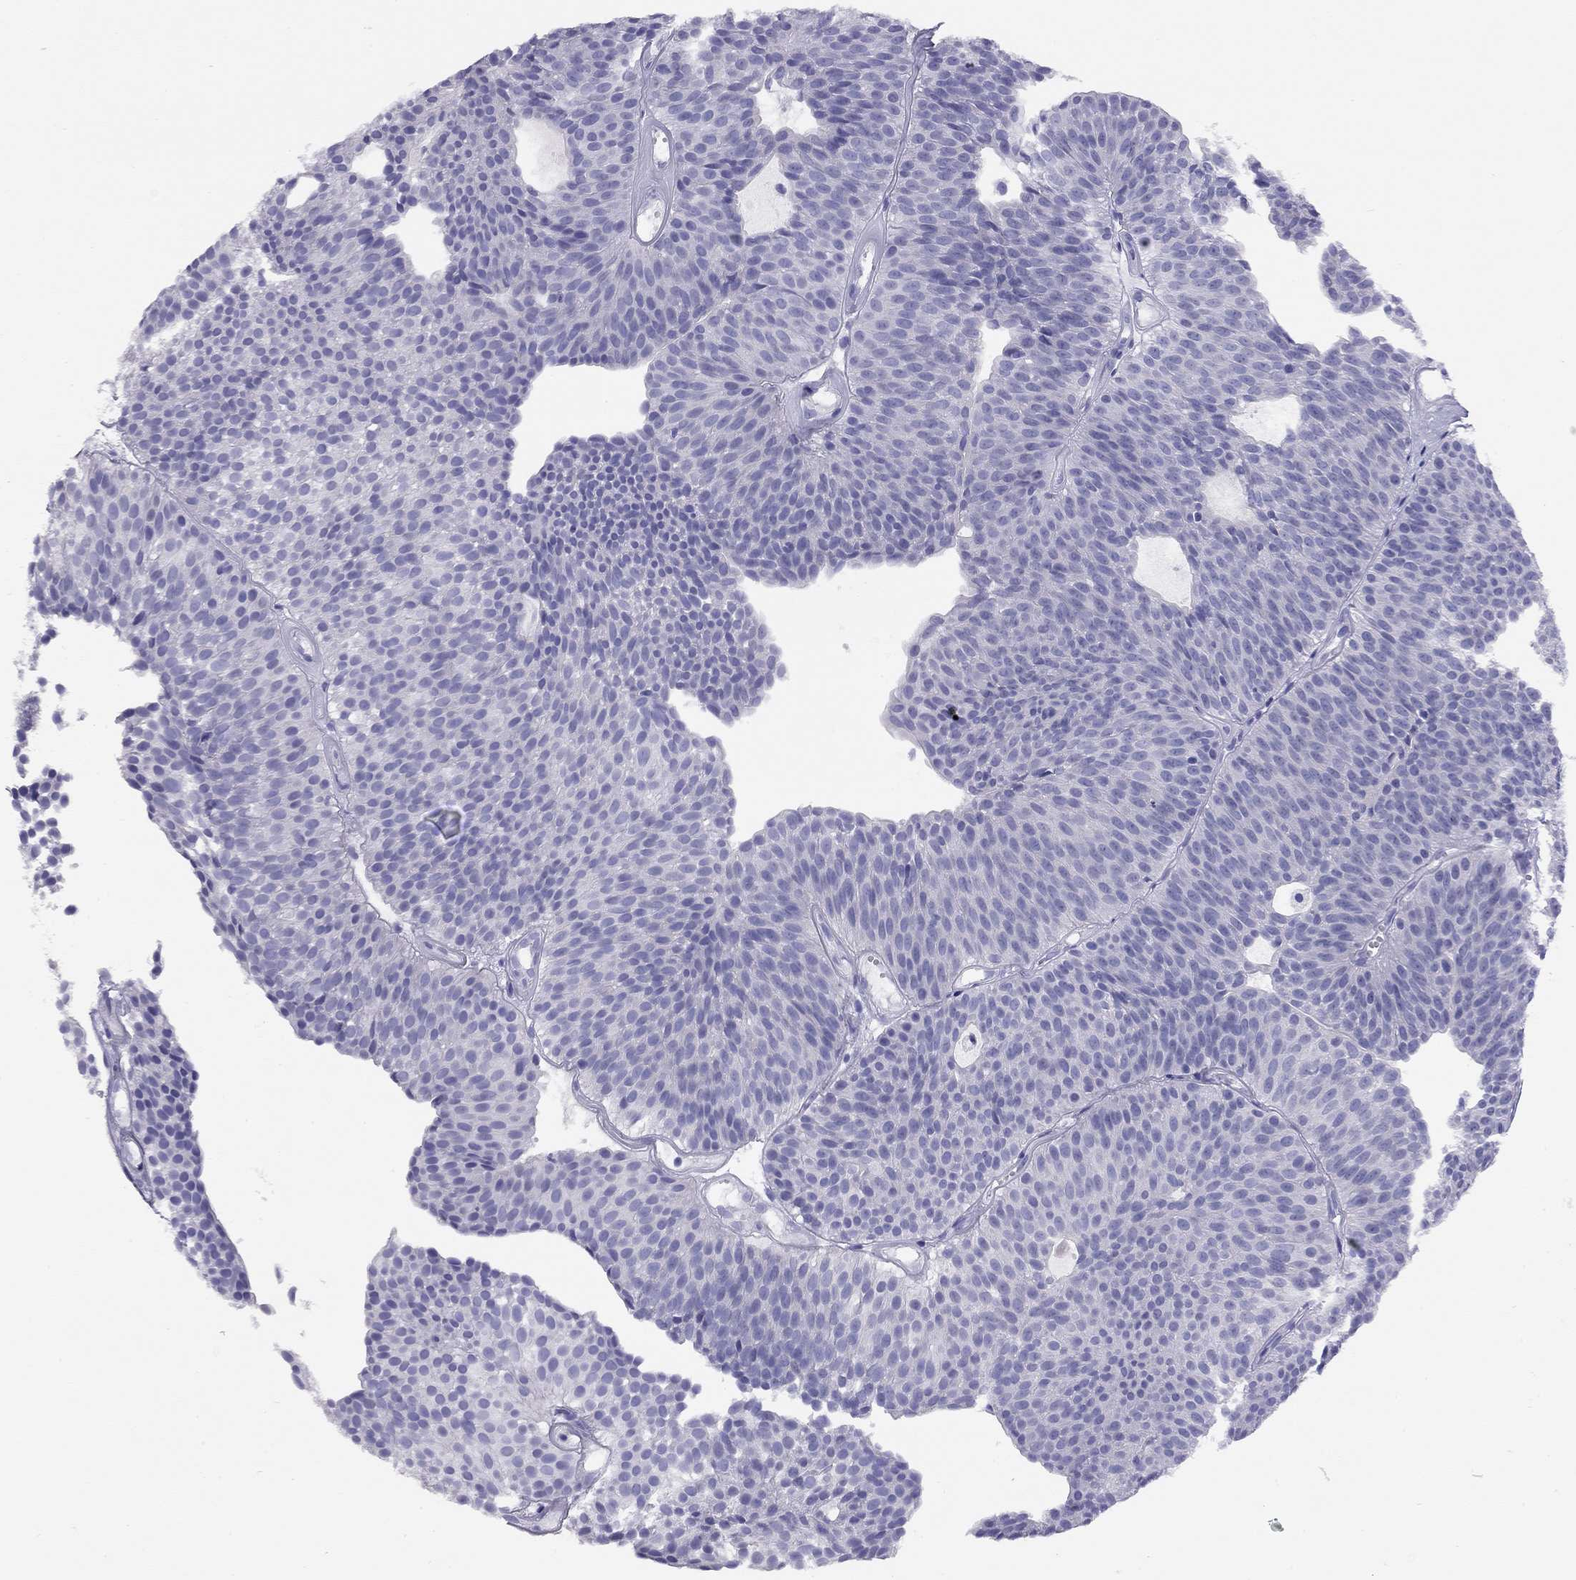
{"staining": {"intensity": "negative", "quantity": "none", "location": "none"}, "tissue": "urothelial cancer", "cell_type": "Tumor cells", "image_type": "cancer", "snomed": [{"axis": "morphology", "description": "Urothelial carcinoma, Low grade"}, {"axis": "topography", "description": "Urinary bladder"}], "caption": "High magnification brightfield microscopy of urothelial cancer stained with DAB (brown) and counterstained with hematoxylin (blue): tumor cells show no significant staining.", "gene": "LRIT2", "patient": {"sex": "male", "age": 63}}